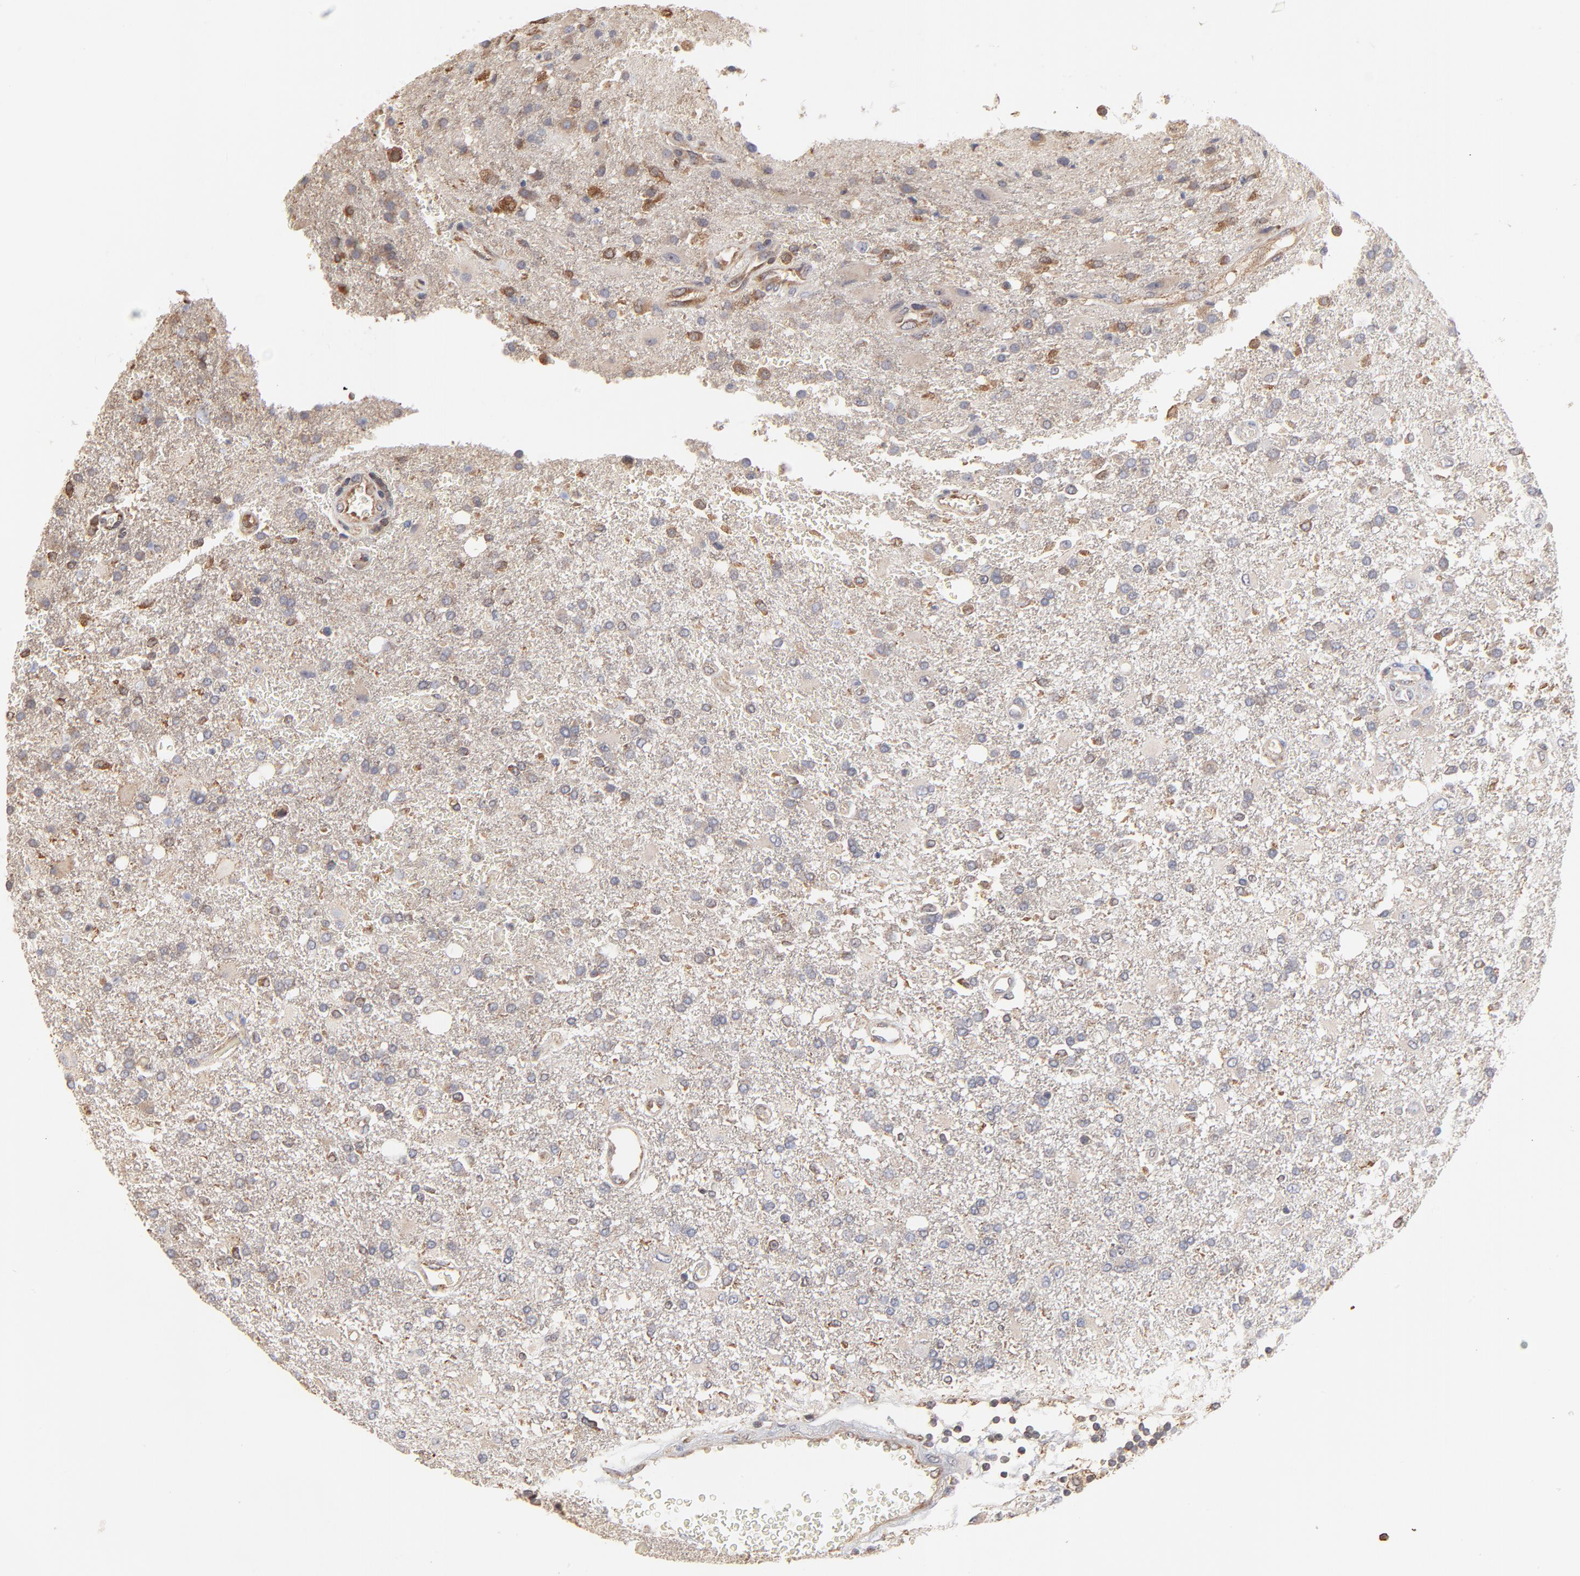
{"staining": {"intensity": "moderate", "quantity": "25%-75%", "location": "cytoplasmic/membranous"}, "tissue": "glioma", "cell_type": "Tumor cells", "image_type": "cancer", "snomed": [{"axis": "morphology", "description": "Glioma, malignant, High grade"}, {"axis": "topography", "description": "Cerebral cortex"}], "caption": "Protein positivity by immunohistochemistry (IHC) exhibits moderate cytoplasmic/membranous staining in about 25%-75% of tumor cells in malignant glioma (high-grade). (brown staining indicates protein expression, while blue staining denotes nuclei).", "gene": "RNF213", "patient": {"sex": "male", "age": 79}}